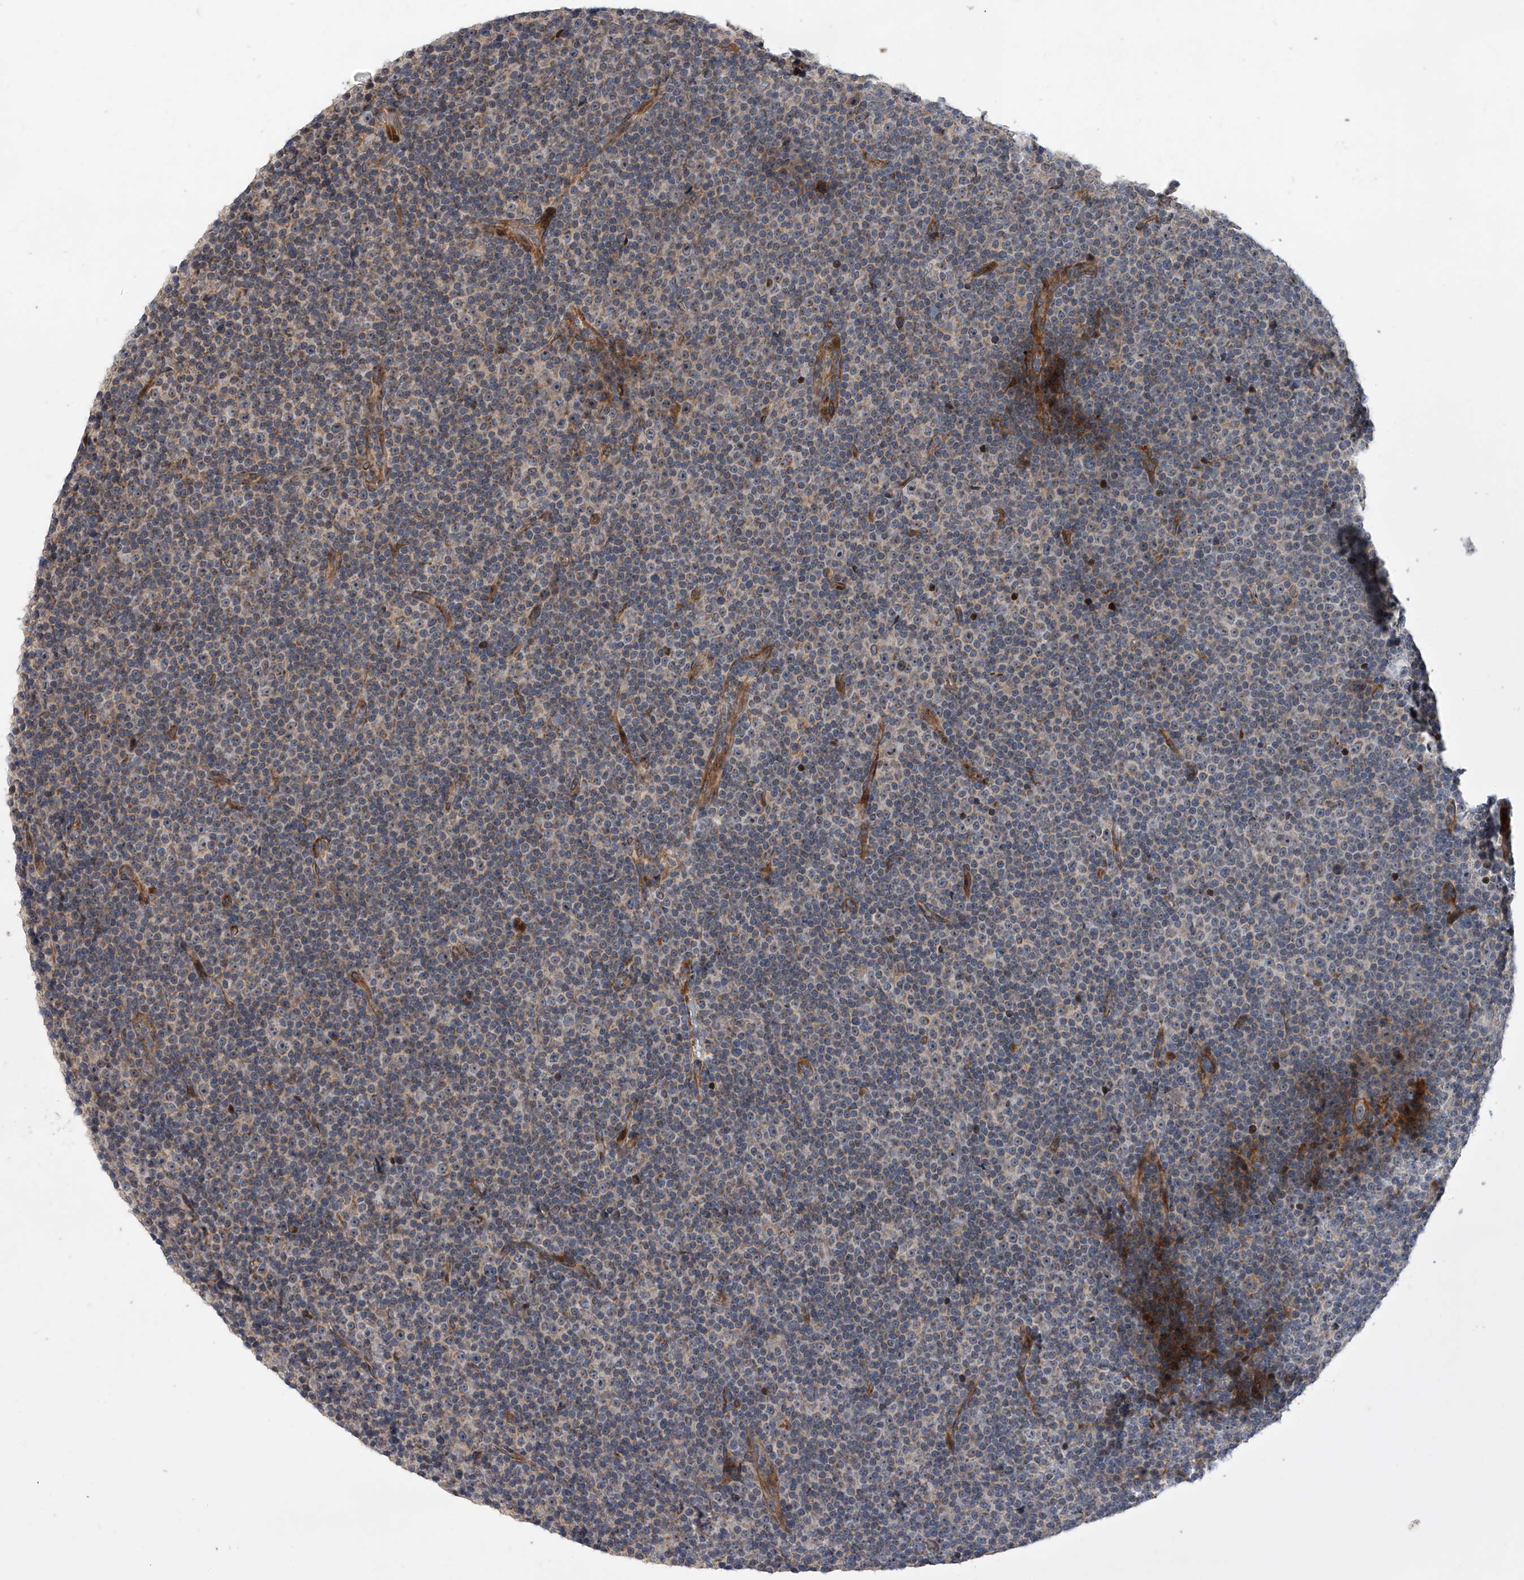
{"staining": {"intensity": "negative", "quantity": "none", "location": "none"}, "tissue": "lymphoma", "cell_type": "Tumor cells", "image_type": "cancer", "snomed": [{"axis": "morphology", "description": "Malignant lymphoma, non-Hodgkin's type, Low grade"}, {"axis": "topography", "description": "Lymph node"}], "caption": "This is an immunohistochemistry (IHC) image of human malignant lymphoma, non-Hodgkin's type (low-grade). There is no staining in tumor cells.", "gene": "DLGAP2", "patient": {"sex": "female", "age": 67}}